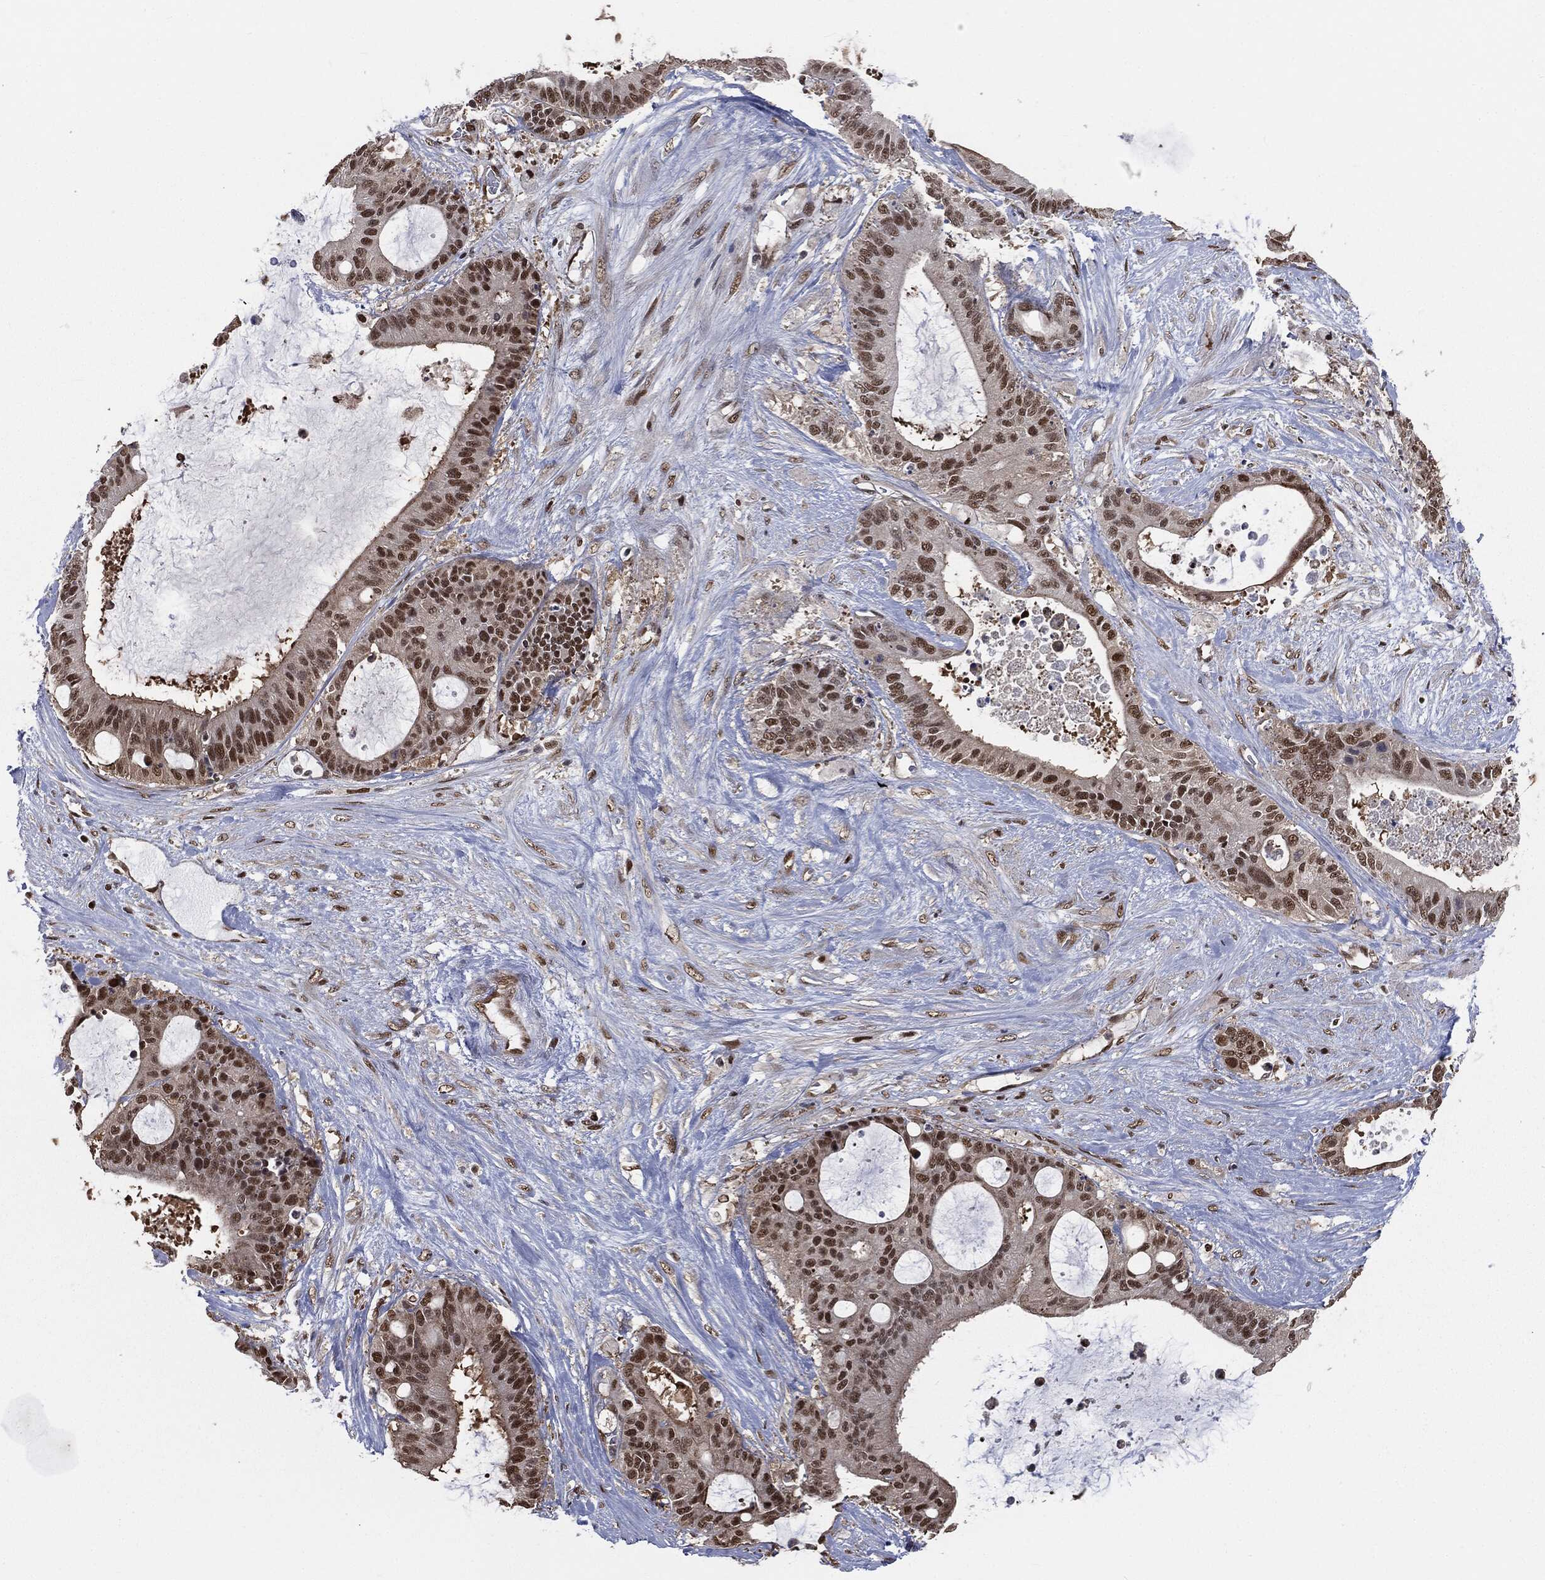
{"staining": {"intensity": "strong", "quantity": ">75%", "location": "nuclear"}, "tissue": "liver cancer", "cell_type": "Tumor cells", "image_type": "cancer", "snomed": [{"axis": "morphology", "description": "Normal tissue, NOS"}, {"axis": "morphology", "description": "Cholangiocarcinoma"}, {"axis": "topography", "description": "Liver"}, {"axis": "topography", "description": "Peripheral nerve tissue"}], "caption": "Human liver cancer stained with a protein marker shows strong staining in tumor cells.", "gene": "SHLD2", "patient": {"sex": "female", "age": 73}}